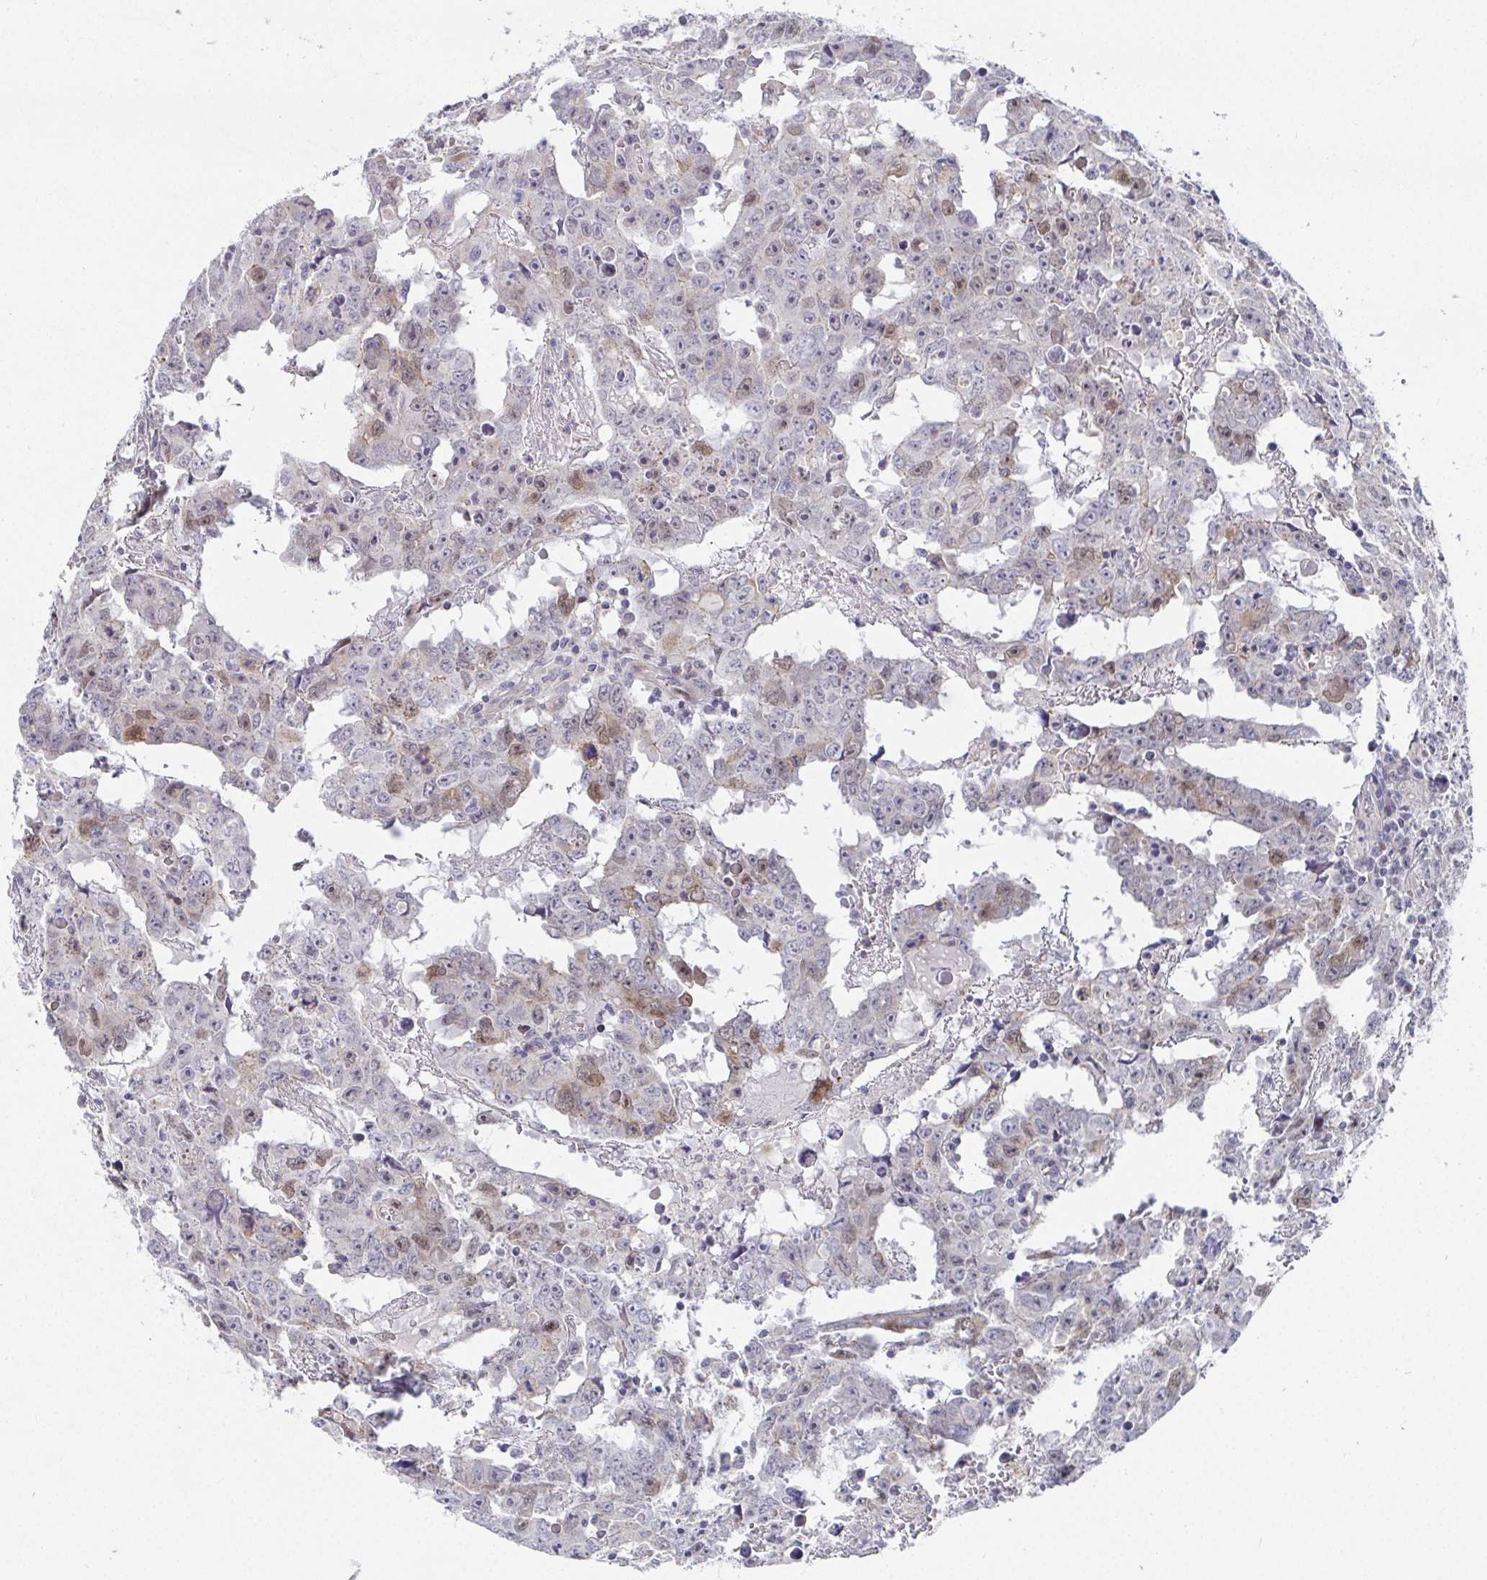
{"staining": {"intensity": "weak", "quantity": "<25%", "location": "nuclear"}, "tissue": "testis cancer", "cell_type": "Tumor cells", "image_type": "cancer", "snomed": [{"axis": "morphology", "description": "Carcinoma, Embryonal, NOS"}, {"axis": "topography", "description": "Testis"}], "caption": "This micrograph is of testis embryonal carcinoma stained with immunohistochemistry (IHC) to label a protein in brown with the nuclei are counter-stained blue. There is no staining in tumor cells.", "gene": "ATP5F1C", "patient": {"sex": "male", "age": 22}}